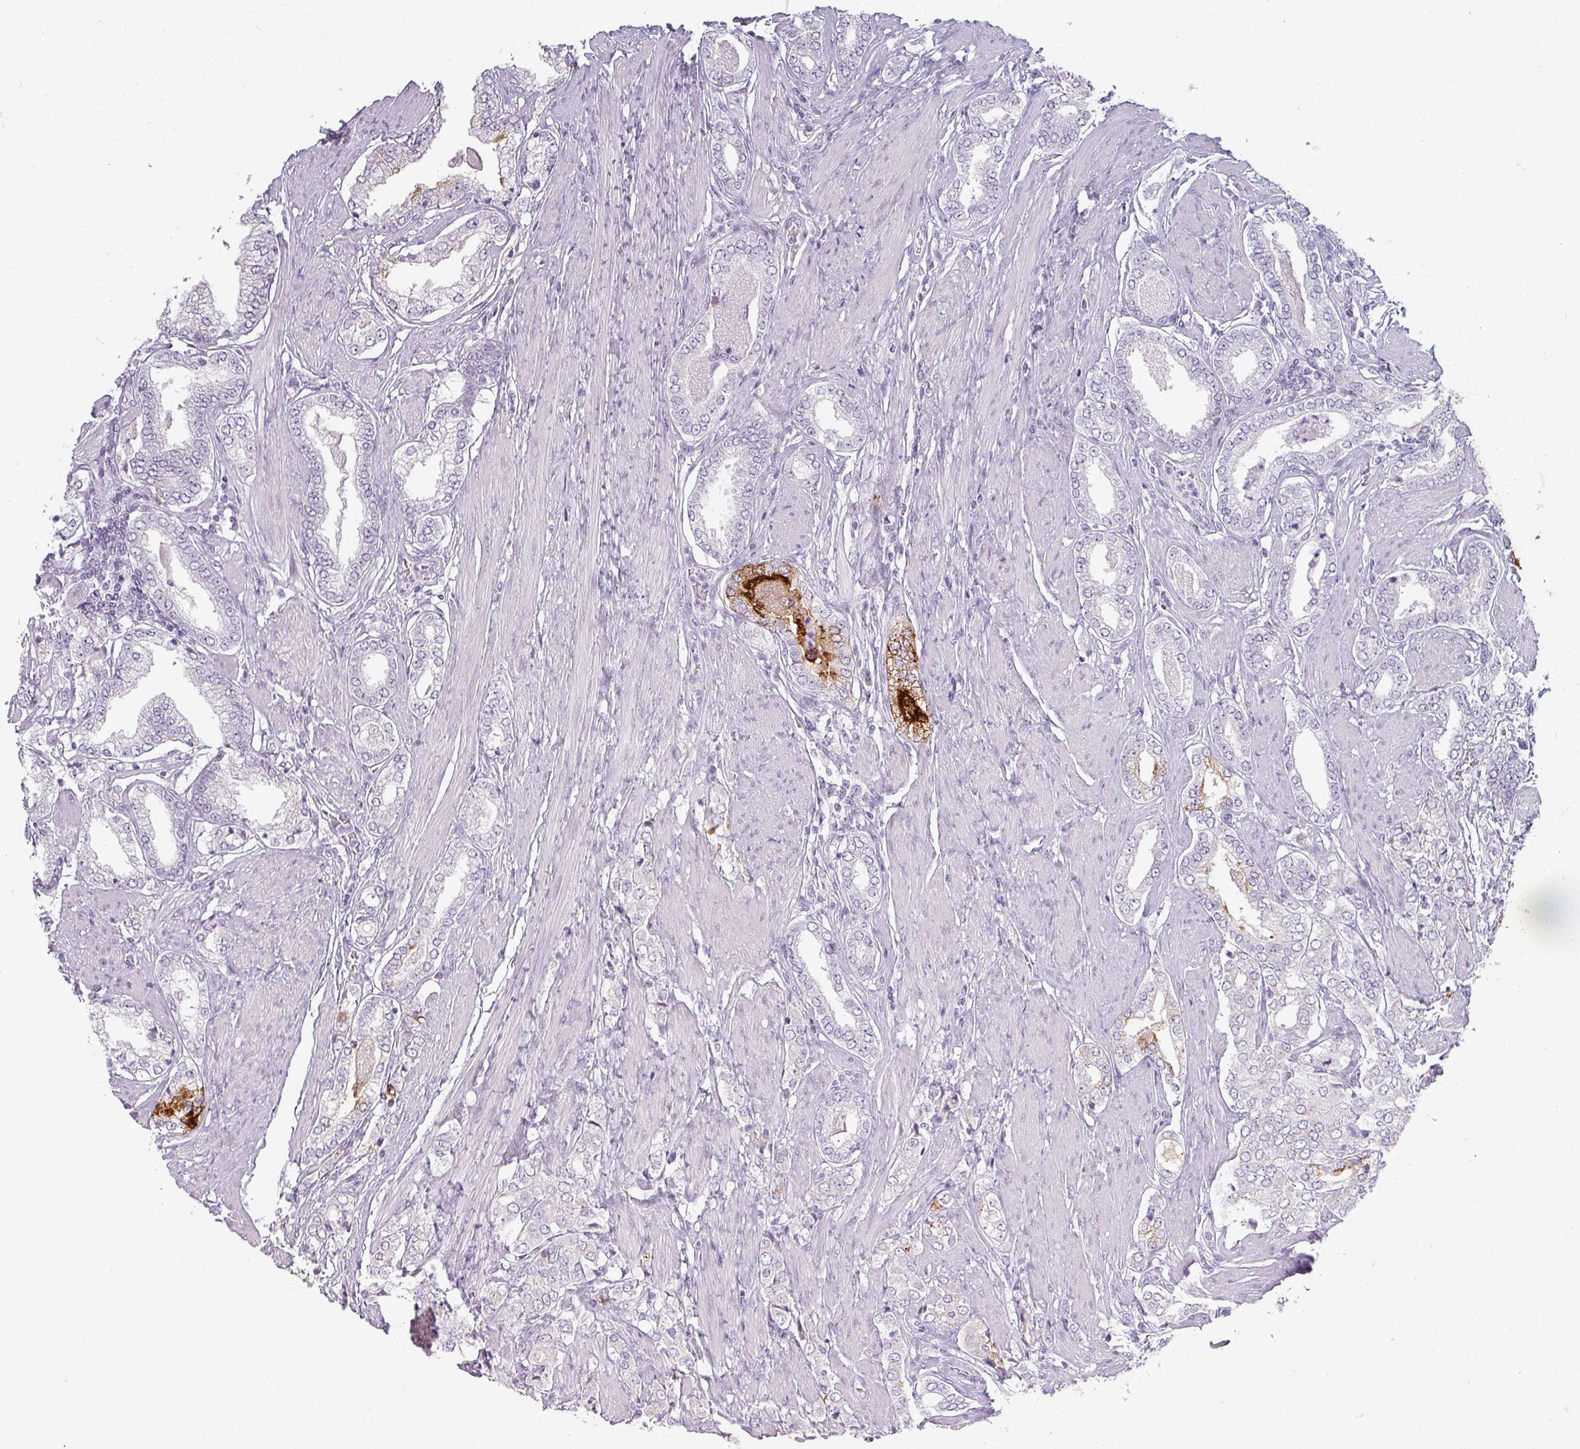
{"staining": {"intensity": "strong", "quantity": "<25%", "location": "cytoplasmic/membranous"}, "tissue": "prostate cancer", "cell_type": "Tumor cells", "image_type": "cancer", "snomed": [{"axis": "morphology", "description": "Adenocarcinoma, High grade"}, {"axis": "topography", "description": "Prostate"}], "caption": "Prostate cancer (adenocarcinoma (high-grade)) stained with DAB immunohistochemistry exhibits medium levels of strong cytoplasmic/membranous expression in about <25% of tumor cells. (Brightfield microscopy of DAB IHC at high magnification).", "gene": "SFTPA1", "patient": {"sex": "male", "age": 71}}